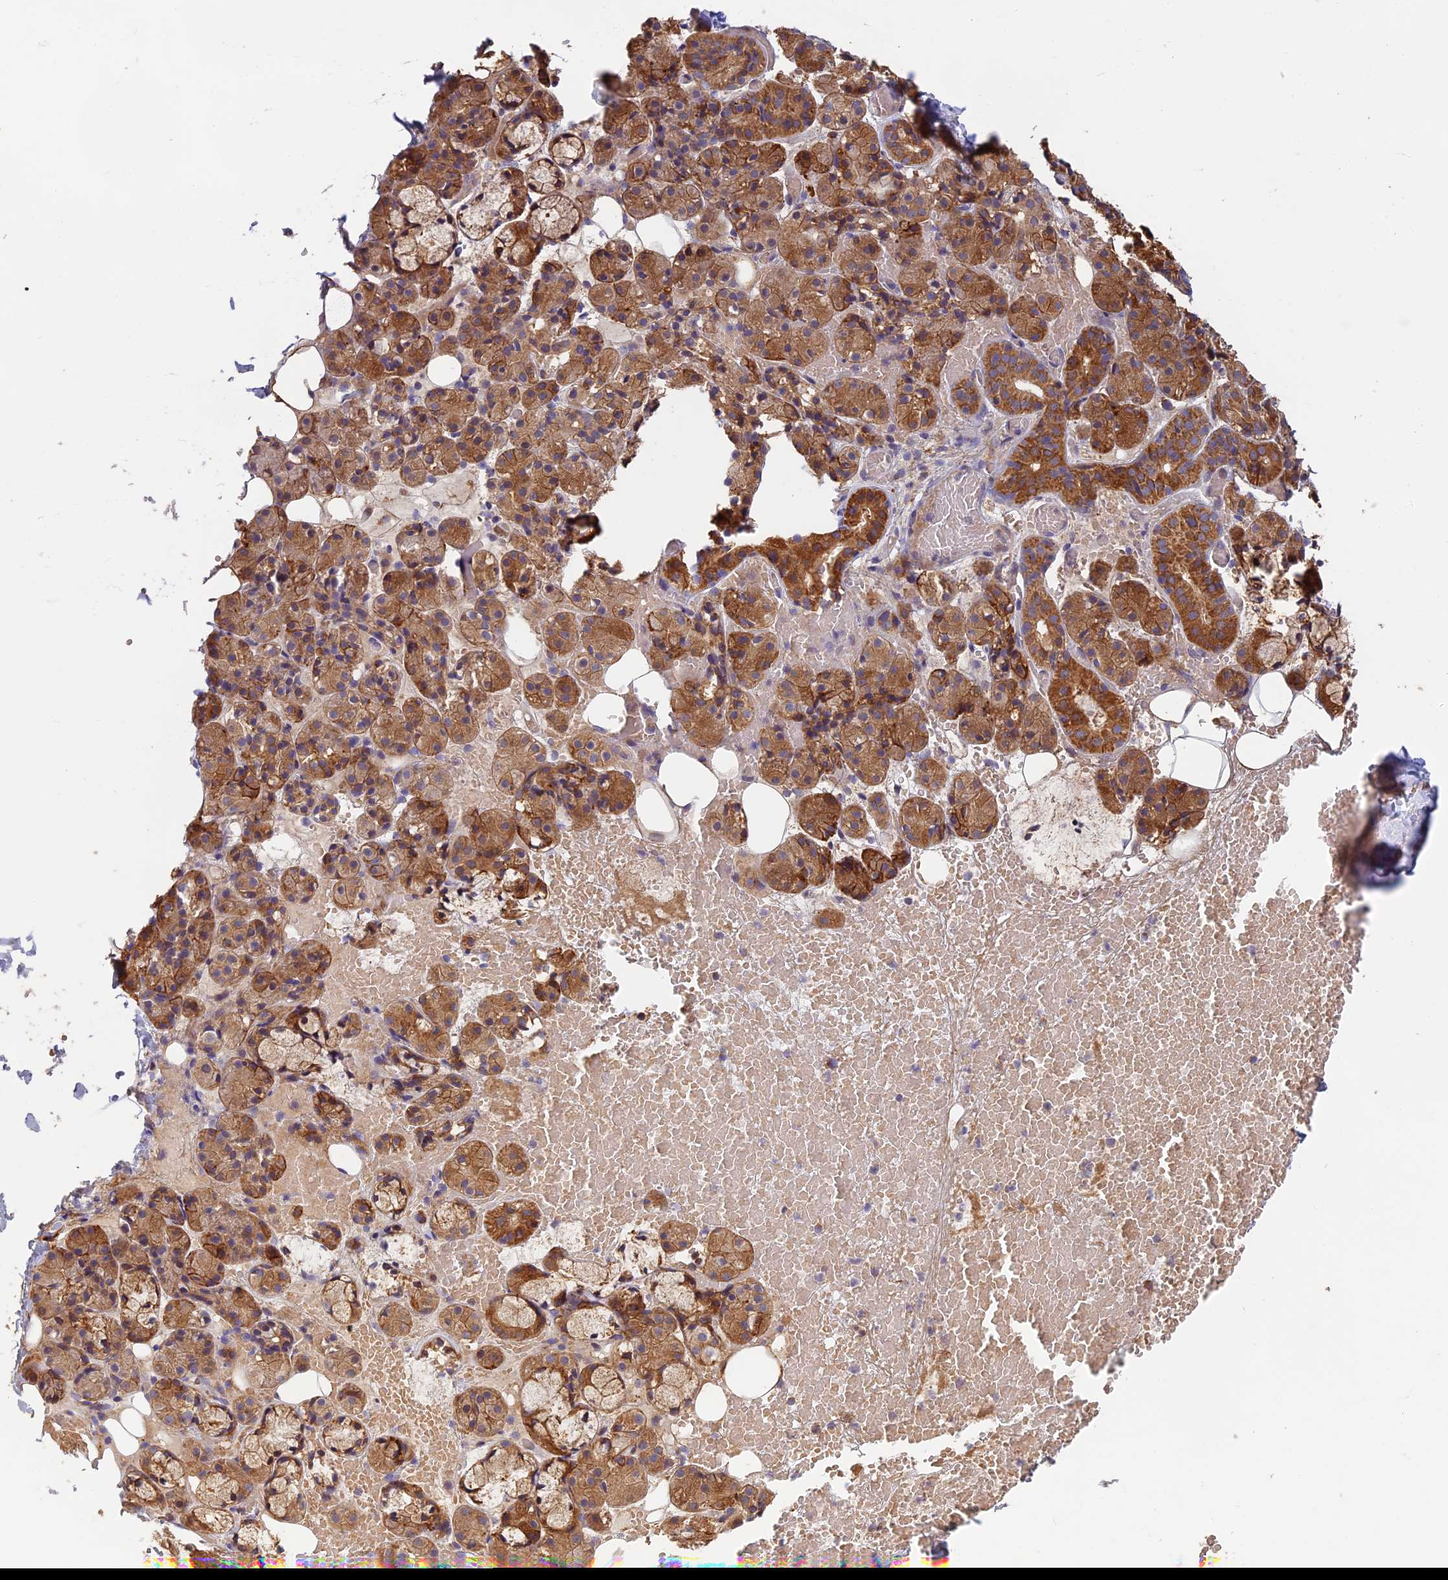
{"staining": {"intensity": "moderate", "quantity": ">75%", "location": "cytoplasmic/membranous"}, "tissue": "salivary gland", "cell_type": "Glandular cells", "image_type": "normal", "snomed": [{"axis": "morphology", "description": "Normal tissue, NOS"}, {"axis": "topography", "description": "Salivary gland"}], "caption": "Immunohistochemistry micrograph of benign salivary gland: salivary gland stained using immunohistochemistry (IHC) exhibits medium levels of moderate protein expression localized specifically in the cytoplasmic/membranous of glandular cells, appearing as a cytoplasmic/membranous brown color.", "gene": "EDAR", "patient": {"sex": "male", "age": 63}}